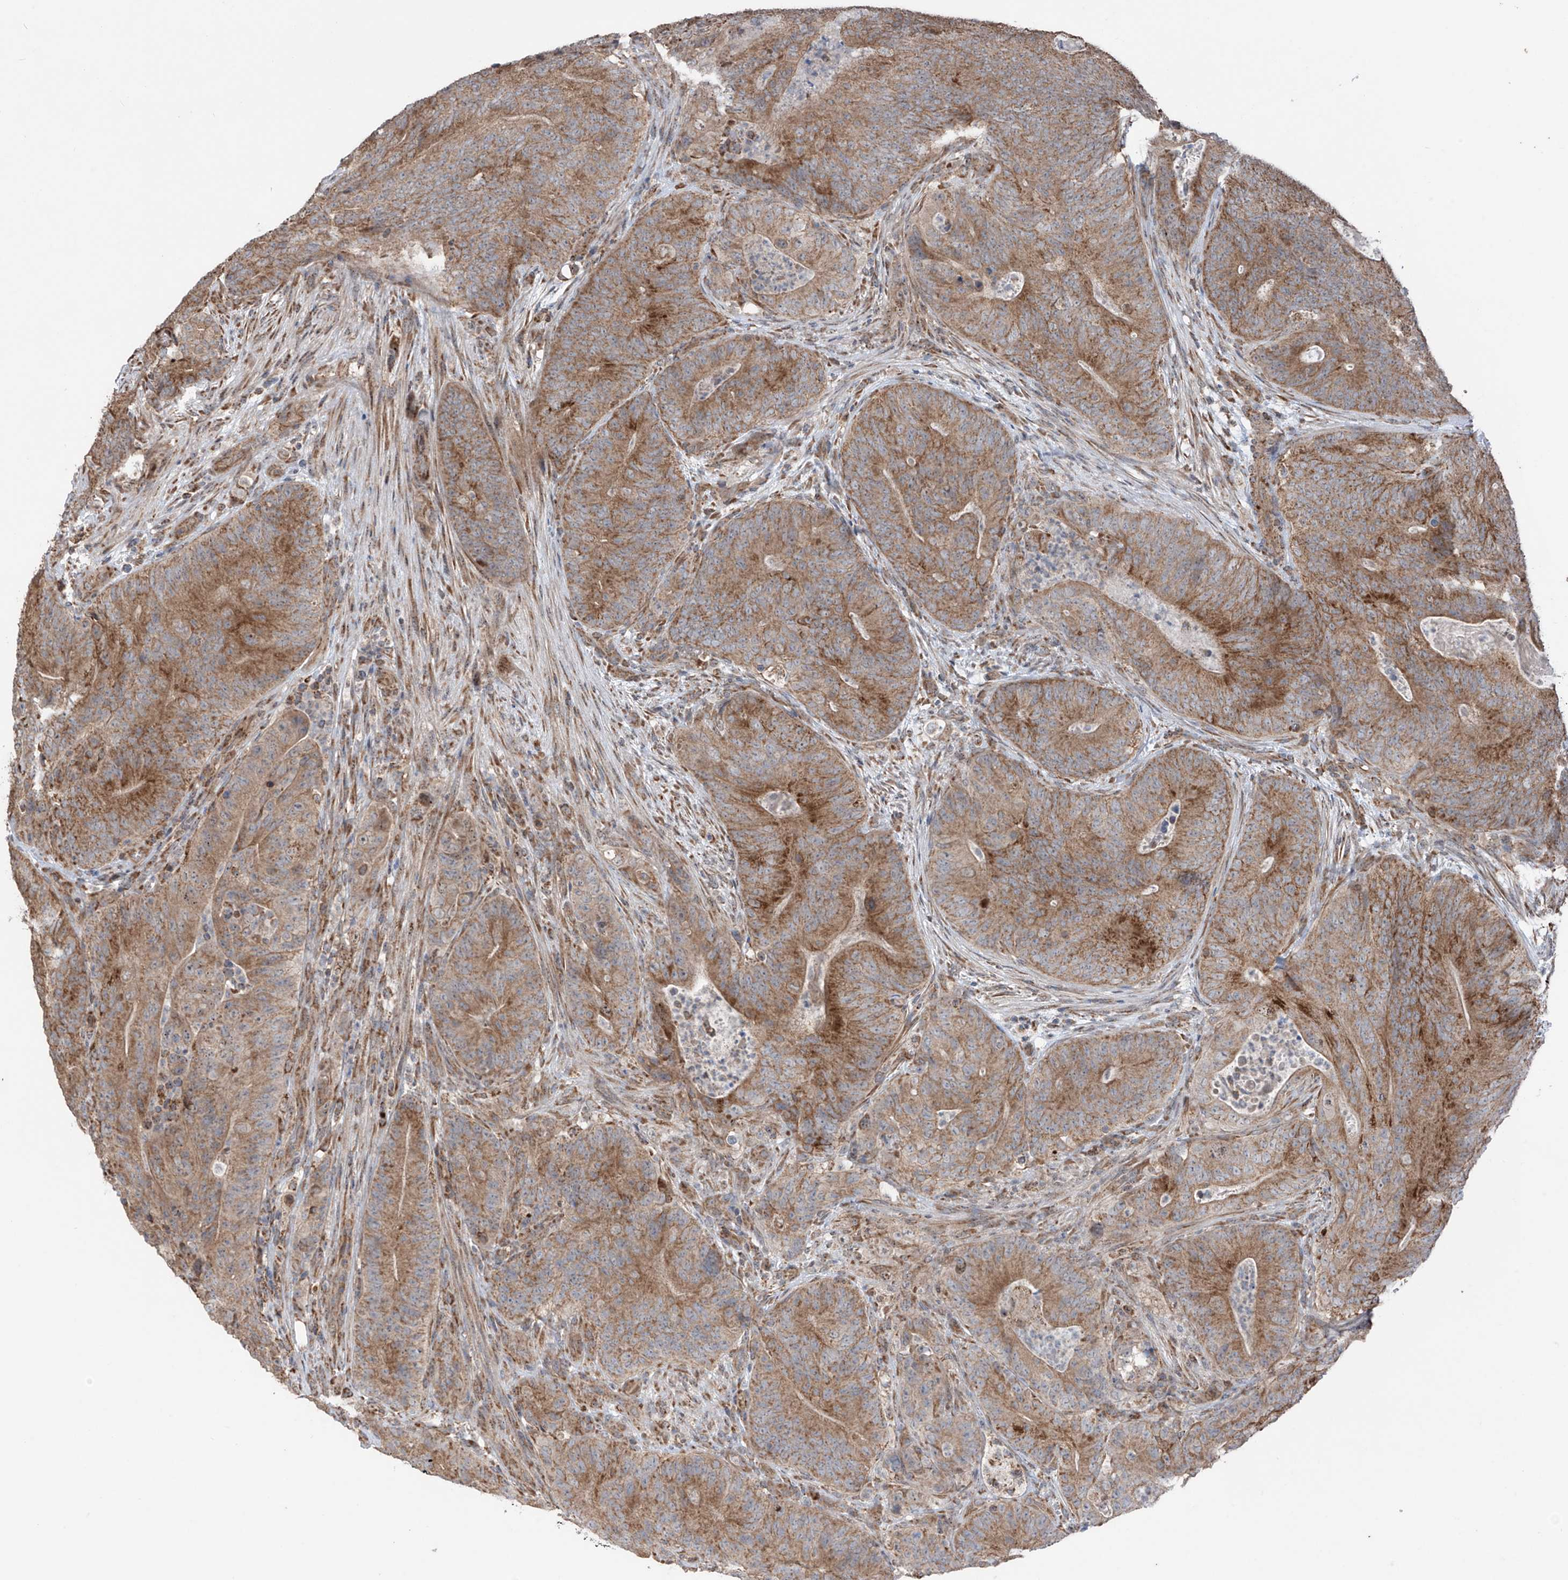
{"staining": {"intensity": "moderate", "quantity": ">75%", "location": "cytoplasmic/membranous"}, "tissue": "colorectal cancer", "cell_type": "Tumor cells", "image_type": "cancer", "snomed": [{"axis": "morphology", "description": "Normal tissue, NOS"}, {"axis": "topography", "description": "Colon"}], "caption": "Protein staining exhibits moderate cytoplasmic/membranous positivity in approximately >75% of tumor cells in colorectal cancer.", "gene": "SAMD3", "patient": {"sex": "female", "age": 82}}